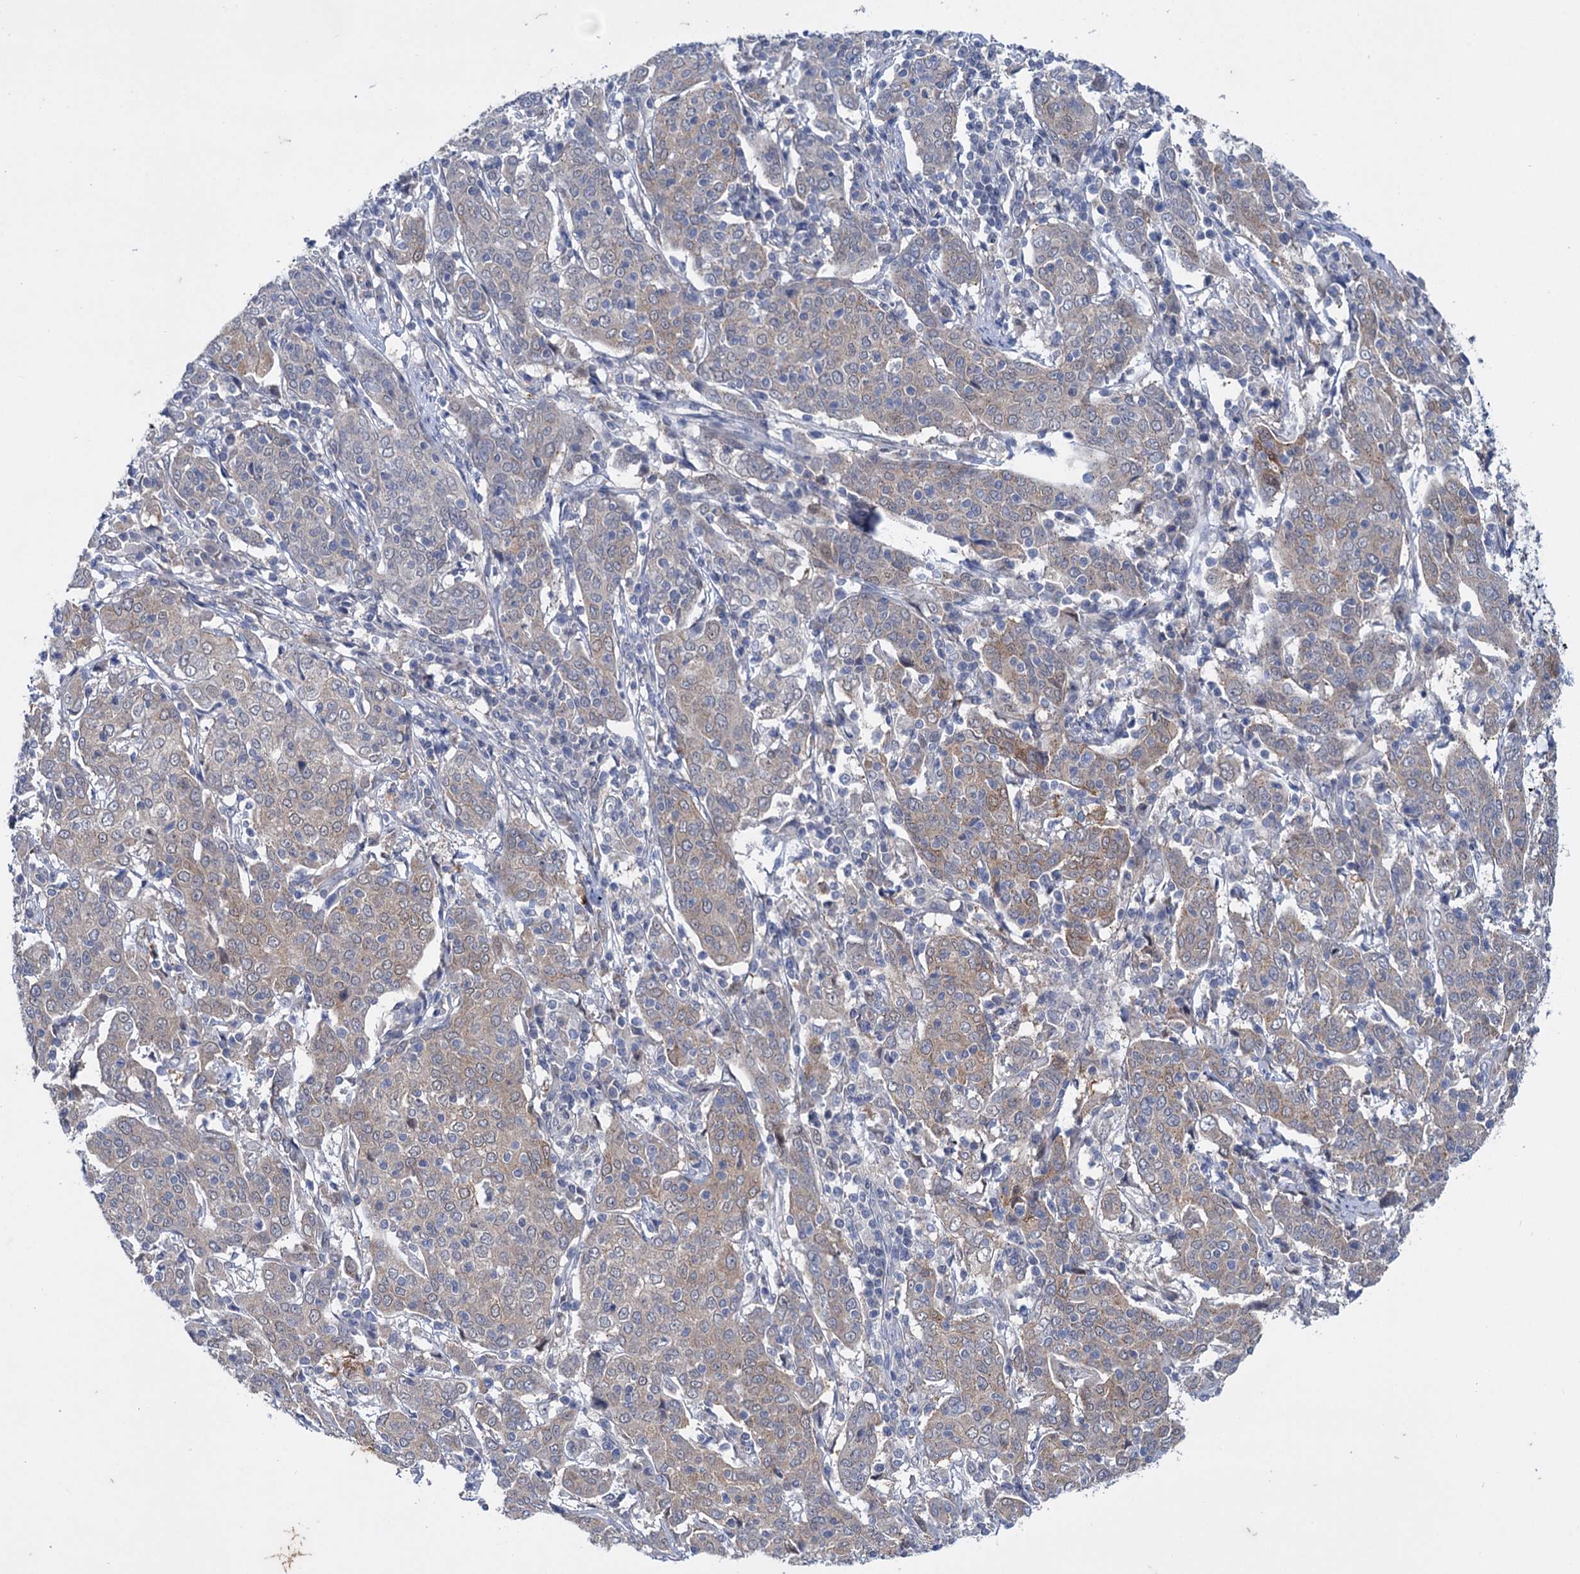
{"staining": {"intensity": "weak", "quantity": "25%-75%", "location": "cytoplasmic/membranous"}, "tissue": "cervical cancer", "cell_type": "Tumor cells", "image_type": "cancer", "snomed": [{"axis": "morphology", "description": "Squamous cell carcinoma, NOS"}, {"axis": "topography", "description": "Cervix"}], "caption": "Immunohistochemistry staining of cervical cancer, which shows low levels of weak cytoplasmic/membranous expression in approximately 25%-75% of tumor cells indicating weak cytoplasmic/membranous protein staining. The staining was performed using DAB (3,3'-diaminobenzidine) (brown) for protein detection and nuclei were counterstained in hematoxylin (blue).", "gene": "MID1IP1", "patient": {"sex": "female", "age": 67}}